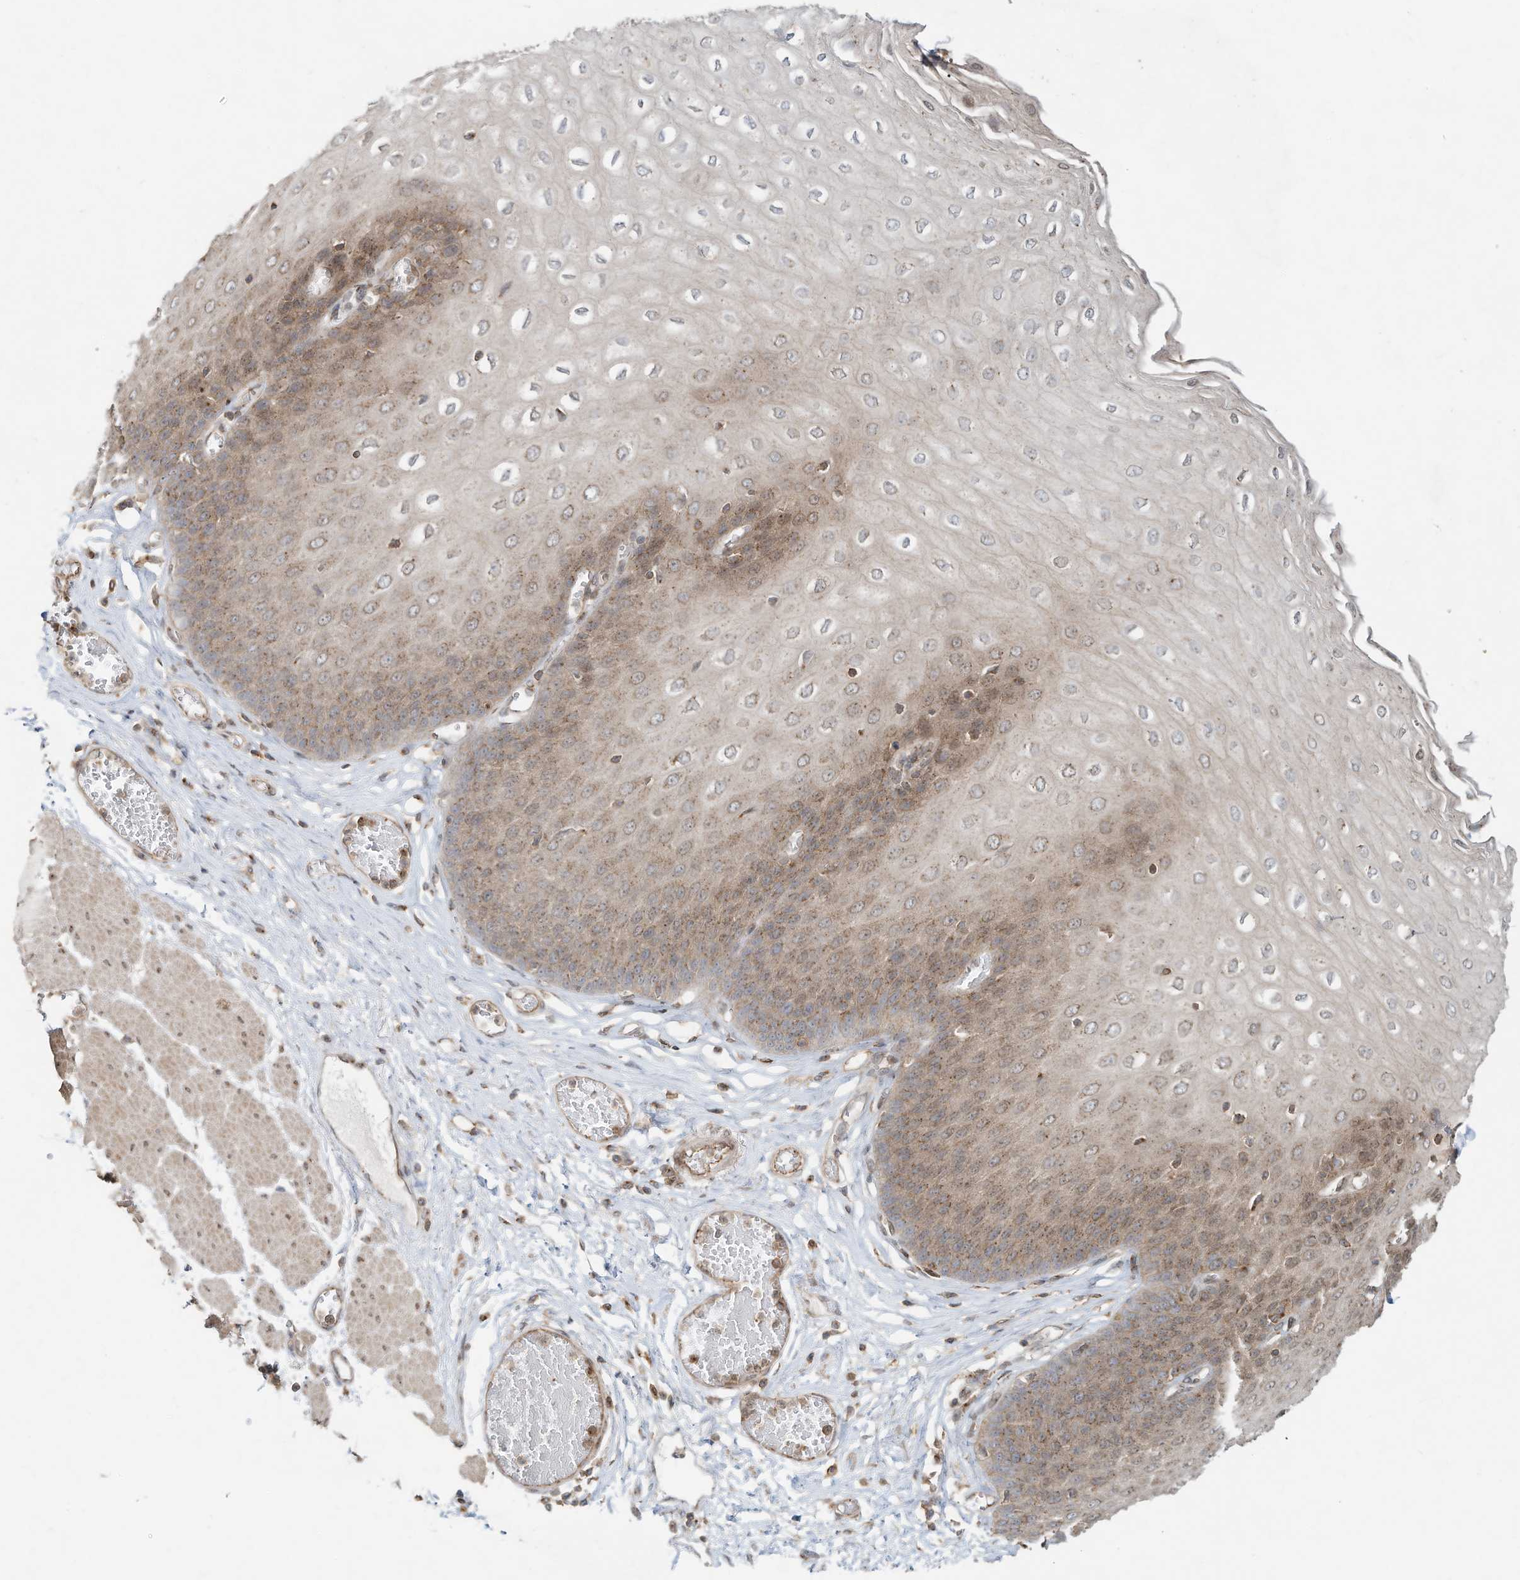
{"staining": {"intensity": "moderate", "quantity": ">75%", "location": "cytoplasmic/membranous,nuclear"}, "tissue": "esophagus", "cell_type": "Squamous epithelial cells", "image_type": "normal", "snomed": [{"axis": "morphology", "description": "Normal tissue, NOS"}, {"axis": "topography", "description": "Esophagus"}], "caption": "Esophagus stained with DAB immunohistochemistry shows medium levels of moderate cytoplasmic/membranous,nuclear staining in about >75% of squamous epithelial cells.", "gene": "CUX1", "patient": {"sex": "male", "age": 60}}